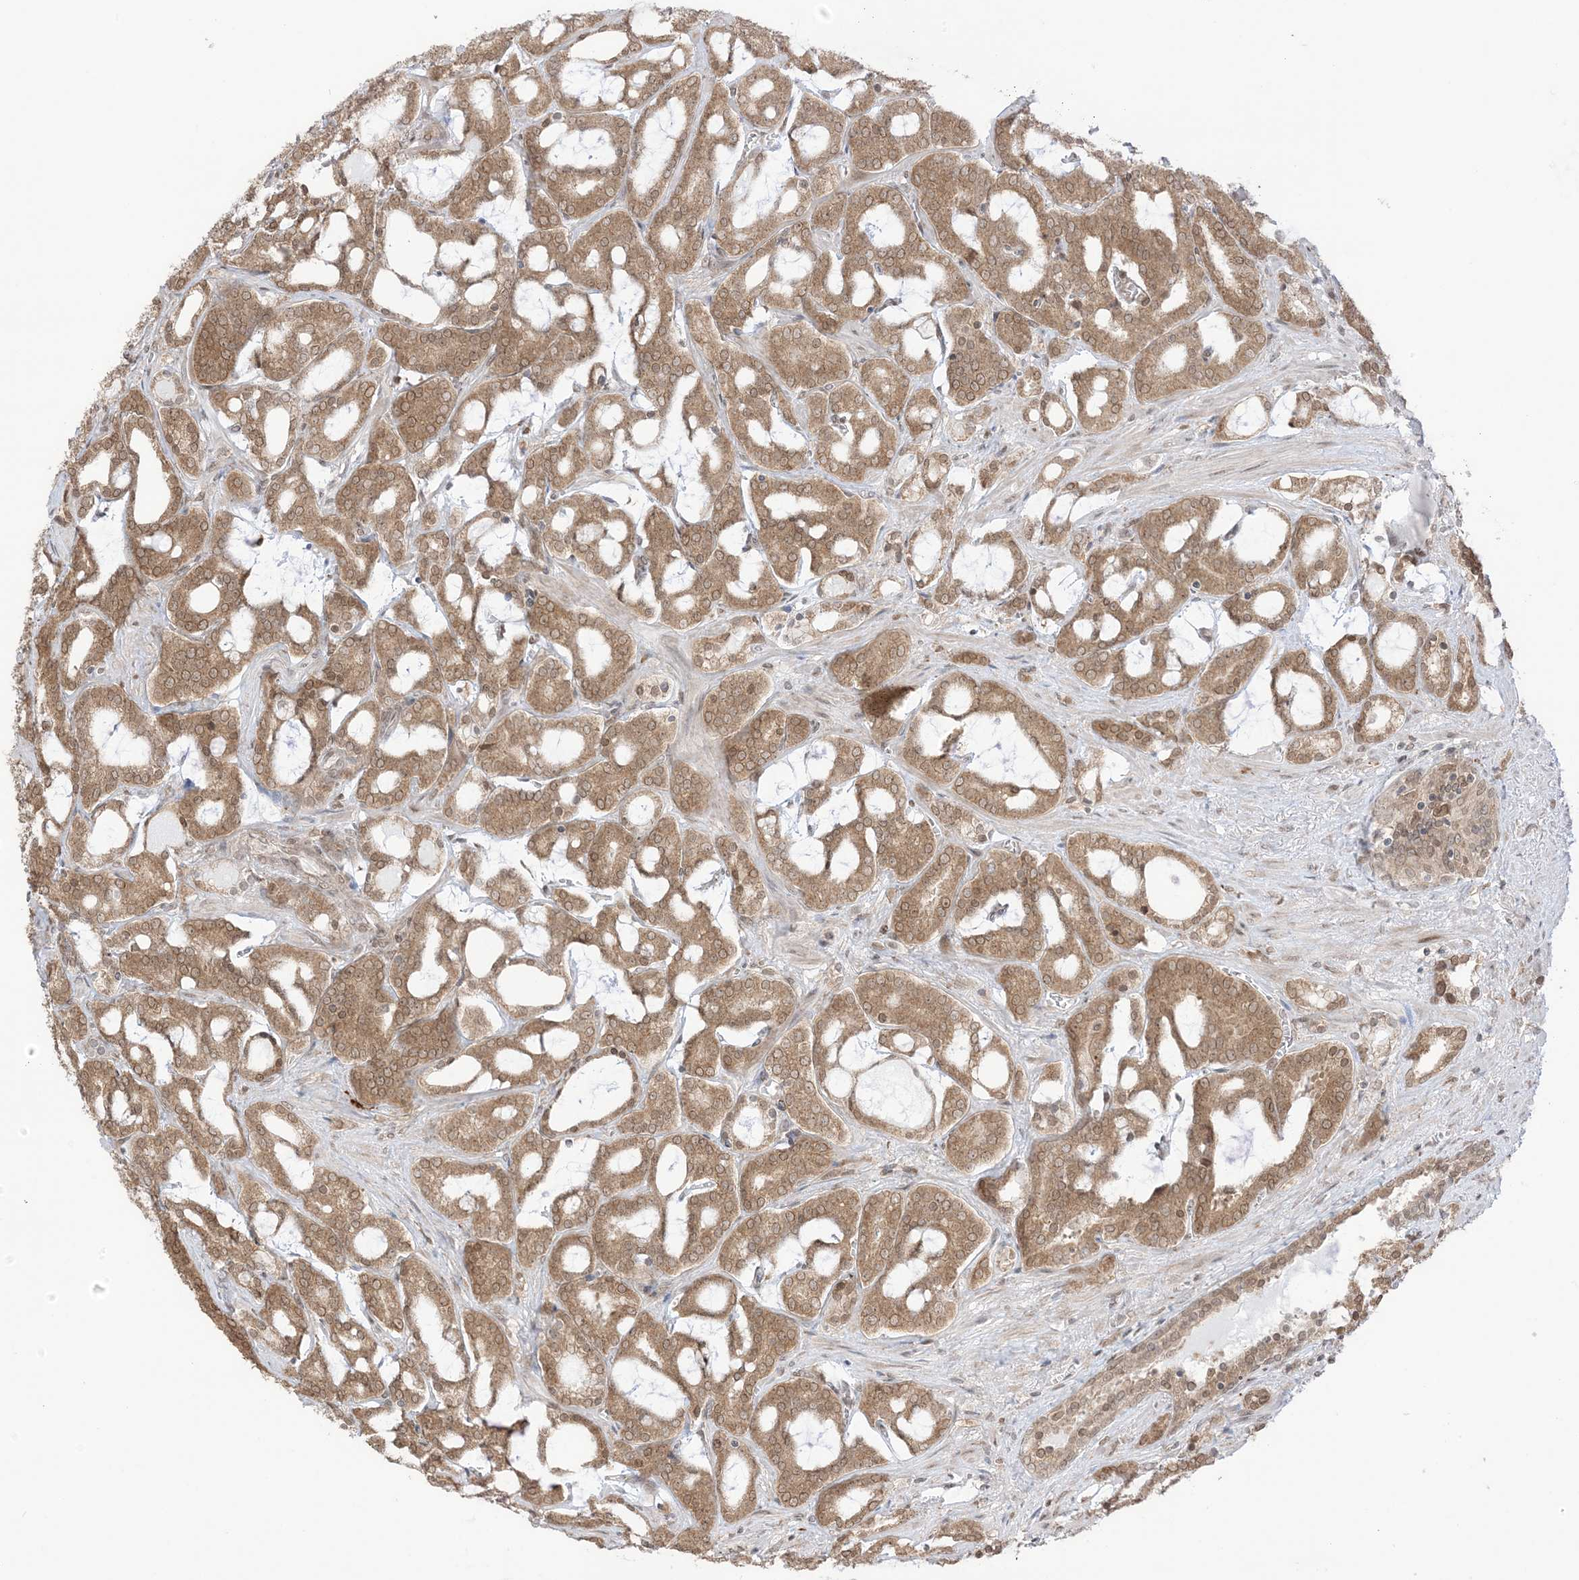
{"staining": {"intensity": "moderate", "quantity": ">75%", "location": "cytoplasmic/membranous,nuclear"}, "tissue": "prostate cancer", "cell_type": "Tumor cells", "image_type": "cancer", "snomed": [{"axis": "morphology", "description": "Adenocarcinoma, High grade"}, {"axis": "topography", "description": "Prostate and seminal vesicle, NOS"}], "caption": "Immunohistochemistry (IHC) (DAB (3,3'-diaminobenzidine)) staining of human adenocarcinoma (high-grade) (prostate) reveals moderate cytoplasmic/membranous and nuclear protein staining in about >75% of tumor cells.", "gene": "UBE2E2", "patient": {"sex": "male", "age": 67}}